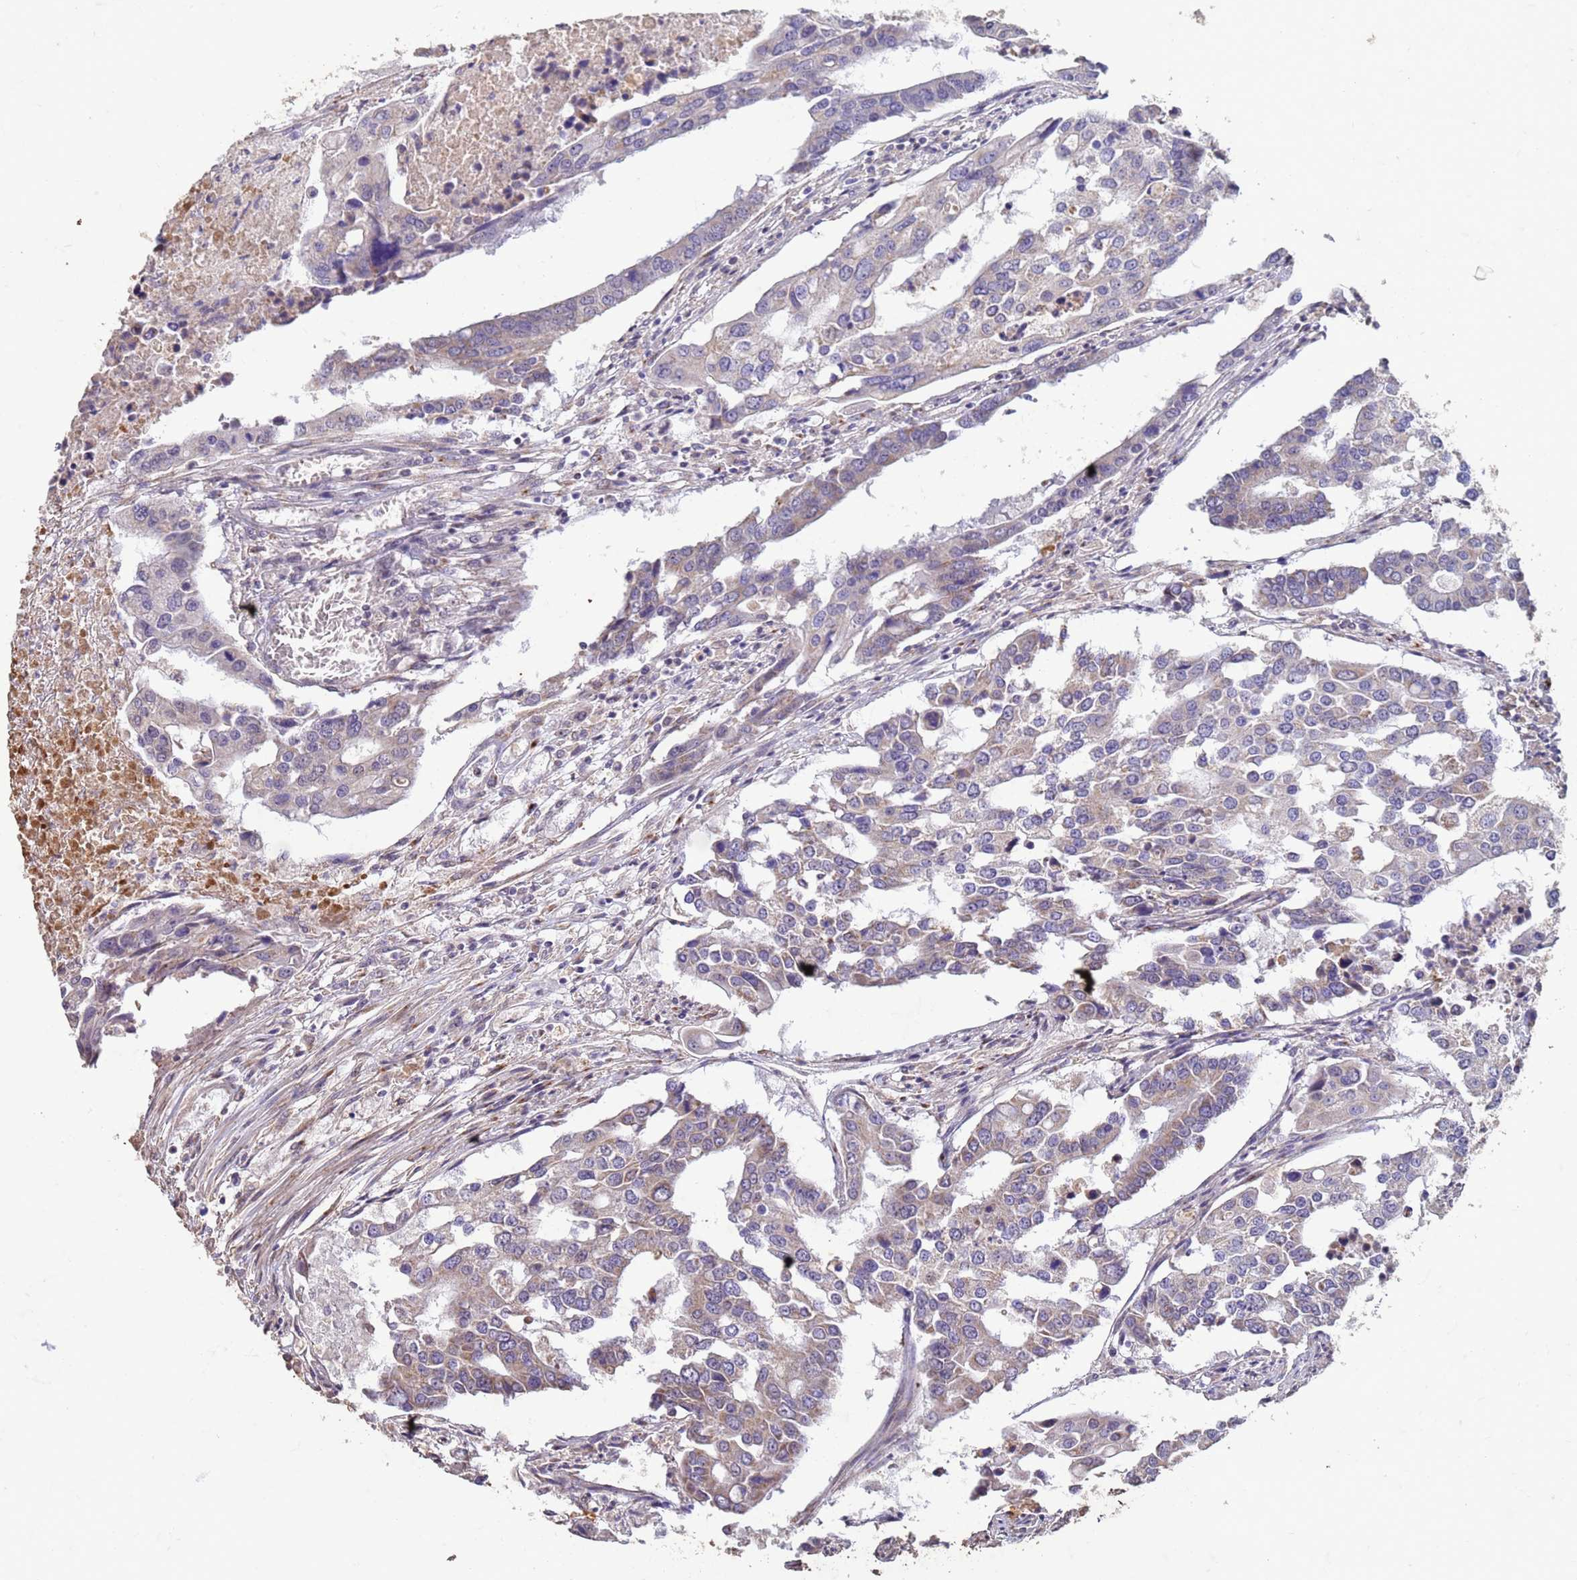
{"staining": {"intensity": "weak", "quantity": "<25%", "location": "cytoplasmic/membranous"}, "tissue": "colorectal cancer", "cell_type": "Tumor cells", "image_type": "cancer", "snomed": [{"axis": "morphology", "description": "Adenocarcinoma, NOS"}, {"axis": "topography", "description": "Colon"}], "caption": "A high-resolution micrograph shows immunohistochemistry (IHC) staining of colorectal adenocarcinoma, which shows no significant staining in tumor cells.", "gene": "SLC25A15", "patient": {"sex": "male", "age": 77}}